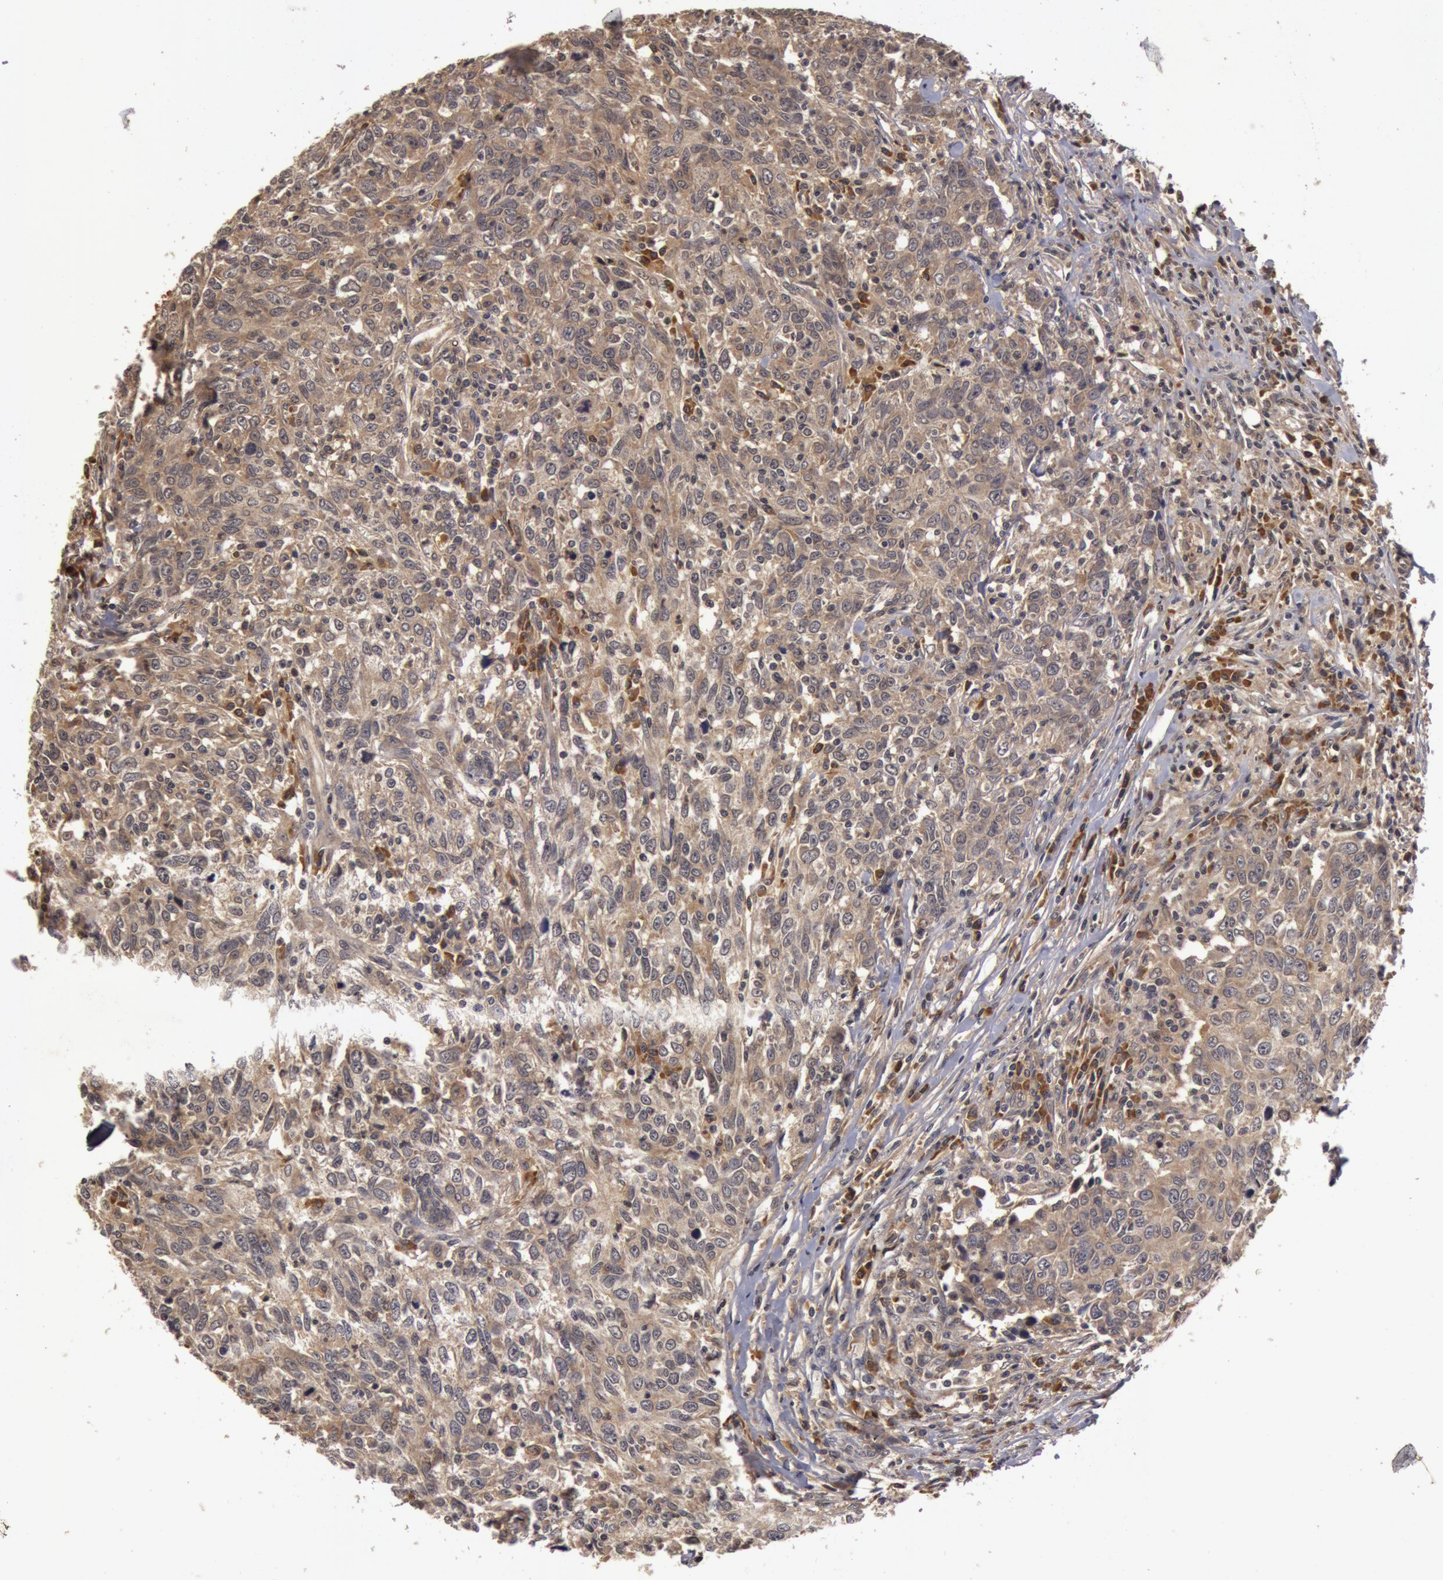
{"staining": {"intensity": "moderate", "quantity": ">75%", "location": "cytoplasmic/membranous"}, "tissue": "breast cancer", "cell_type": "Tumor cells", "image_type": "cancer", "snomed": [{"axis": "morphology", "description": "Duct carcinoma"}, {"axis": "topography", "description": "Breast"}], "caption": "Immunohistochemistry (IHC) of human breast infiltrating ductal carcinoma shows medium levels of moderate cytoplasmic/membranous staining in about >75% of tumor cells. The protein of interest is shown in brown color, while the nuclei are stained blue.", "gene": "BCHE", "patient": {"sex": "female", "age": 50}}